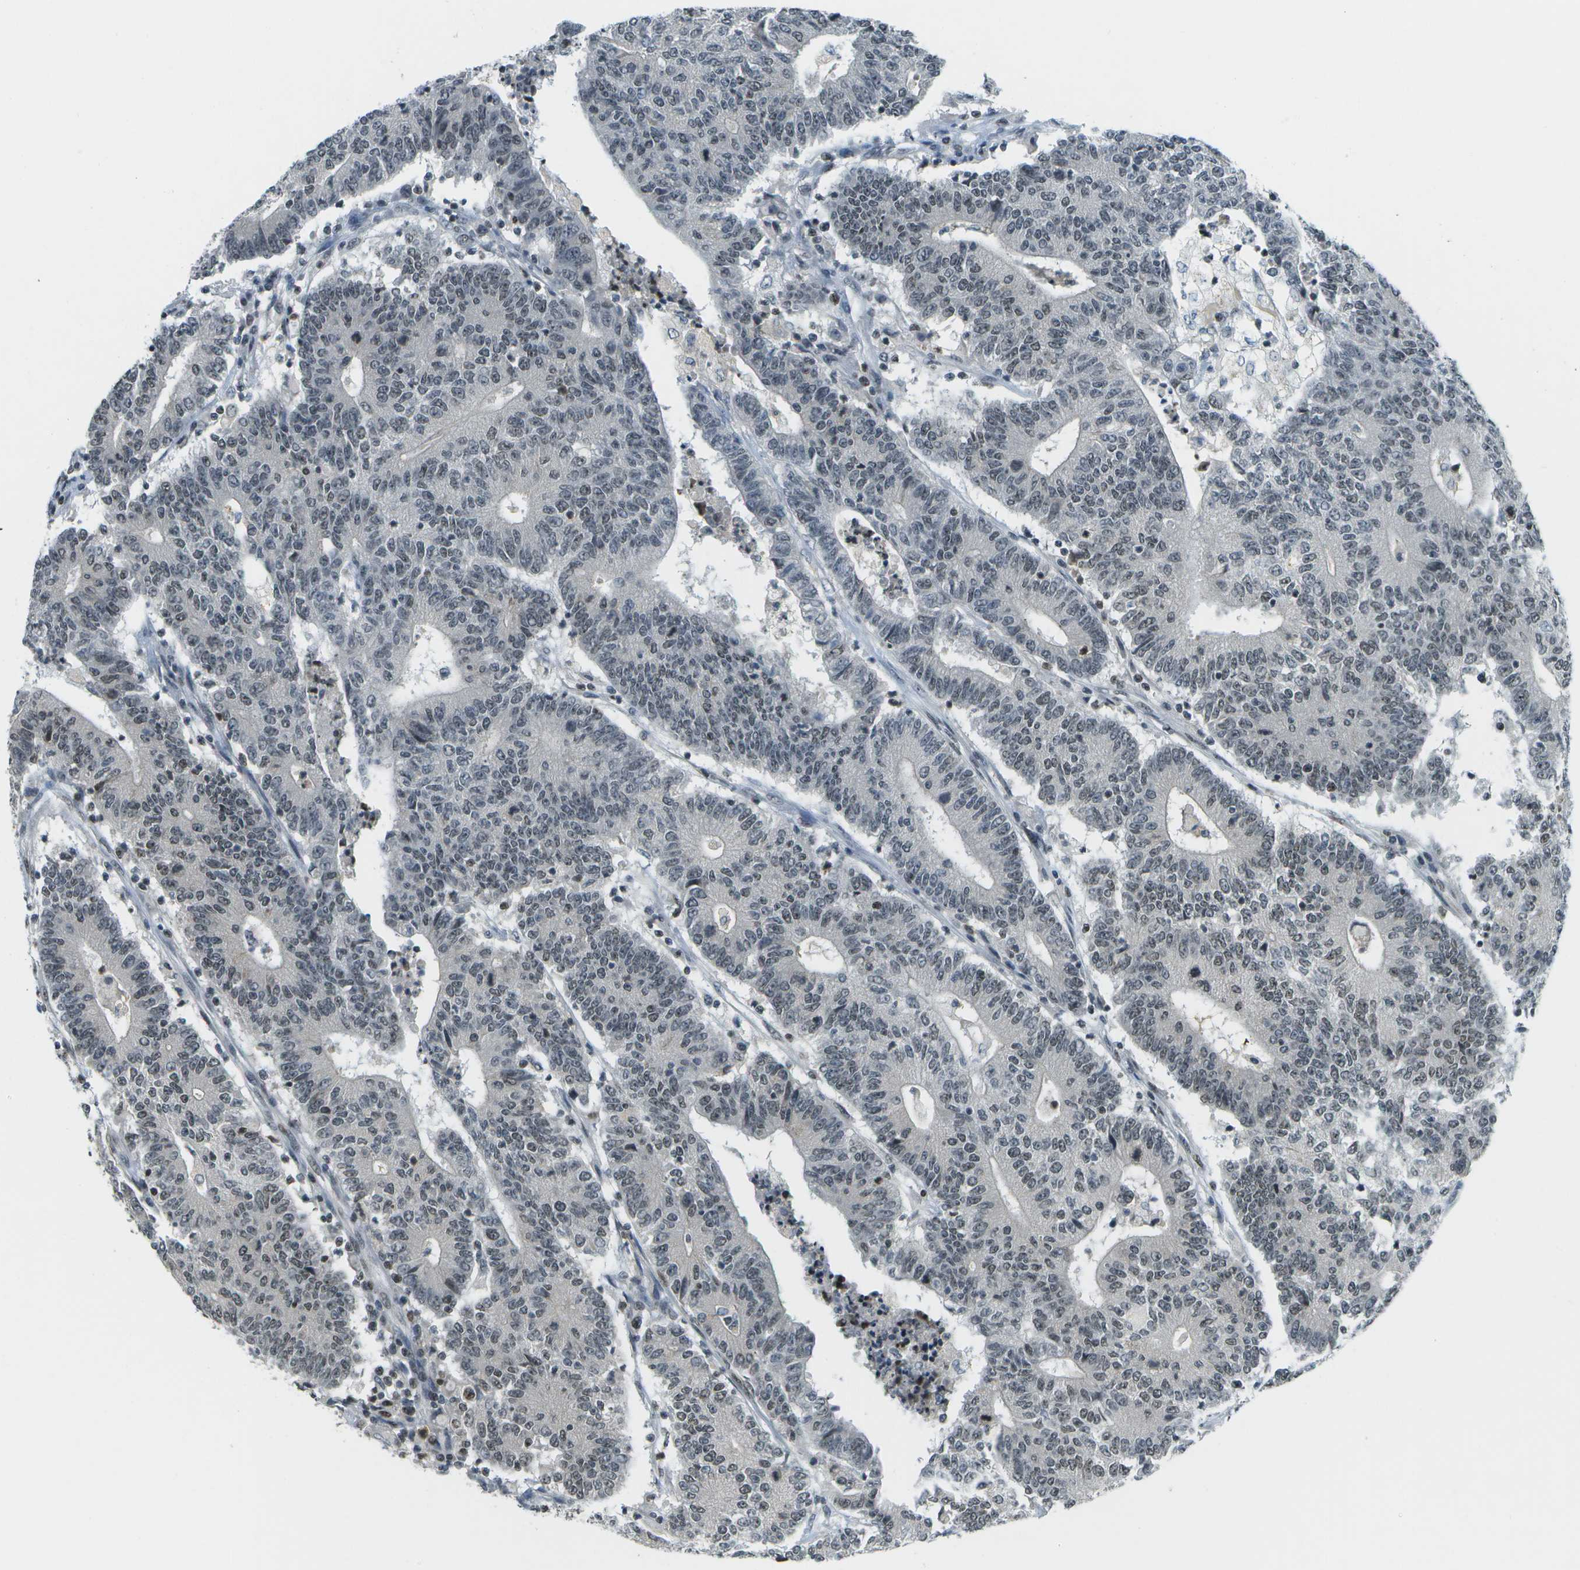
{"staining": {"intensity": "weak", "quantity": "25%-75%", "location": "nuclear"}, "tissue": "colorectal cancer", "cell_type": "Tumor cells", "image_type": "cancer", "snomed": [{"axis": "morphology", "description": "Normal tissue, NOS"}, {"axis": "morphology", "description": "Adenocarcinoma, NOS"}, {"axis": "topography", "description": "Colon"}], "caption": "Weak nuclear staining for a protein is present in about 25%-75% of tumor cells of adenocarcinoma (colorectal) using immunohistochemistry.", "gene": "CBX5", "patient": {"sex": "female", "age": 75}}